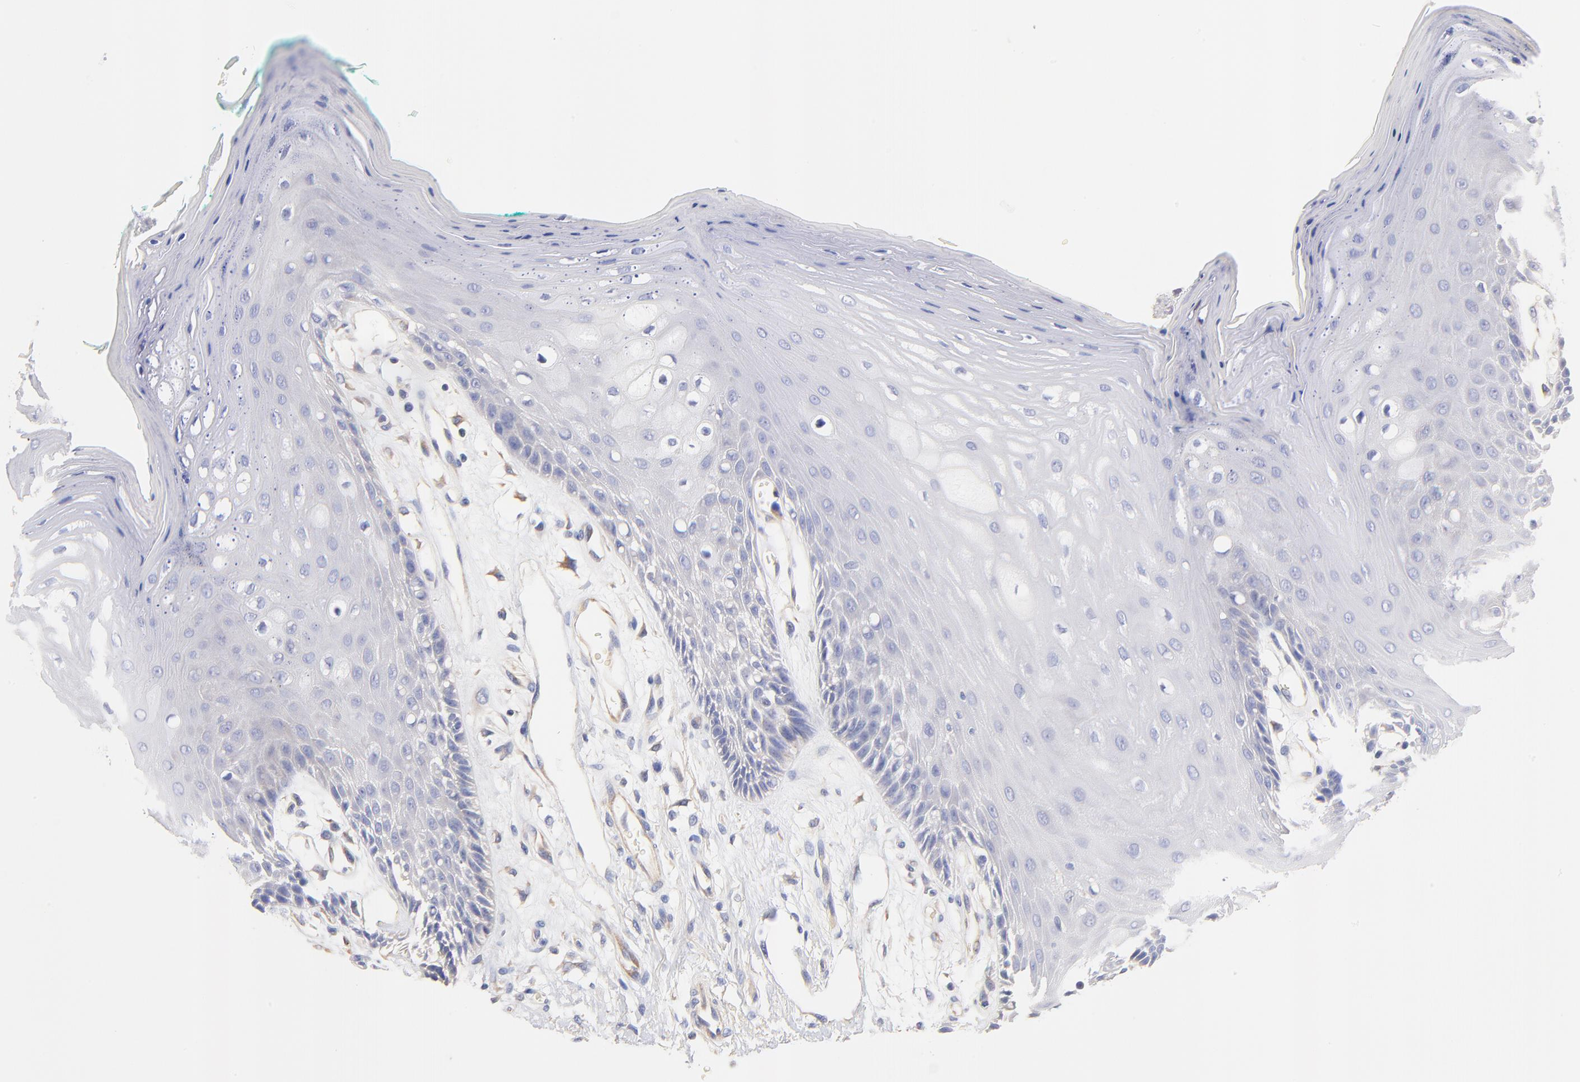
{"staining": {"intensity": "weak", "quantity": "<25%", "location": "cytoplasmic/membranous"}, "tissue": "oral mucosa", "cell_type": "Squamous epithelial cells", "image_type": "normal", "snomed": [{"axis": "morphology", "description": "Normal tissue, NOS"}, {"axis": "morphology", "description": "Squamous cell carcinoma, NOS"}, {"axis": "topography", "description": "Skeletal muscle"}, {"axis": "topography", "description": "Oral tissue"}, {"axis": "topography", "description": "Head-Neck"}], "caption": "The histopathology image reveals no staining of squamous epithelial cells in benign oral mucosa.", "gene": "HS3ST1", "patient": {"sex": "female", "age": 84}}